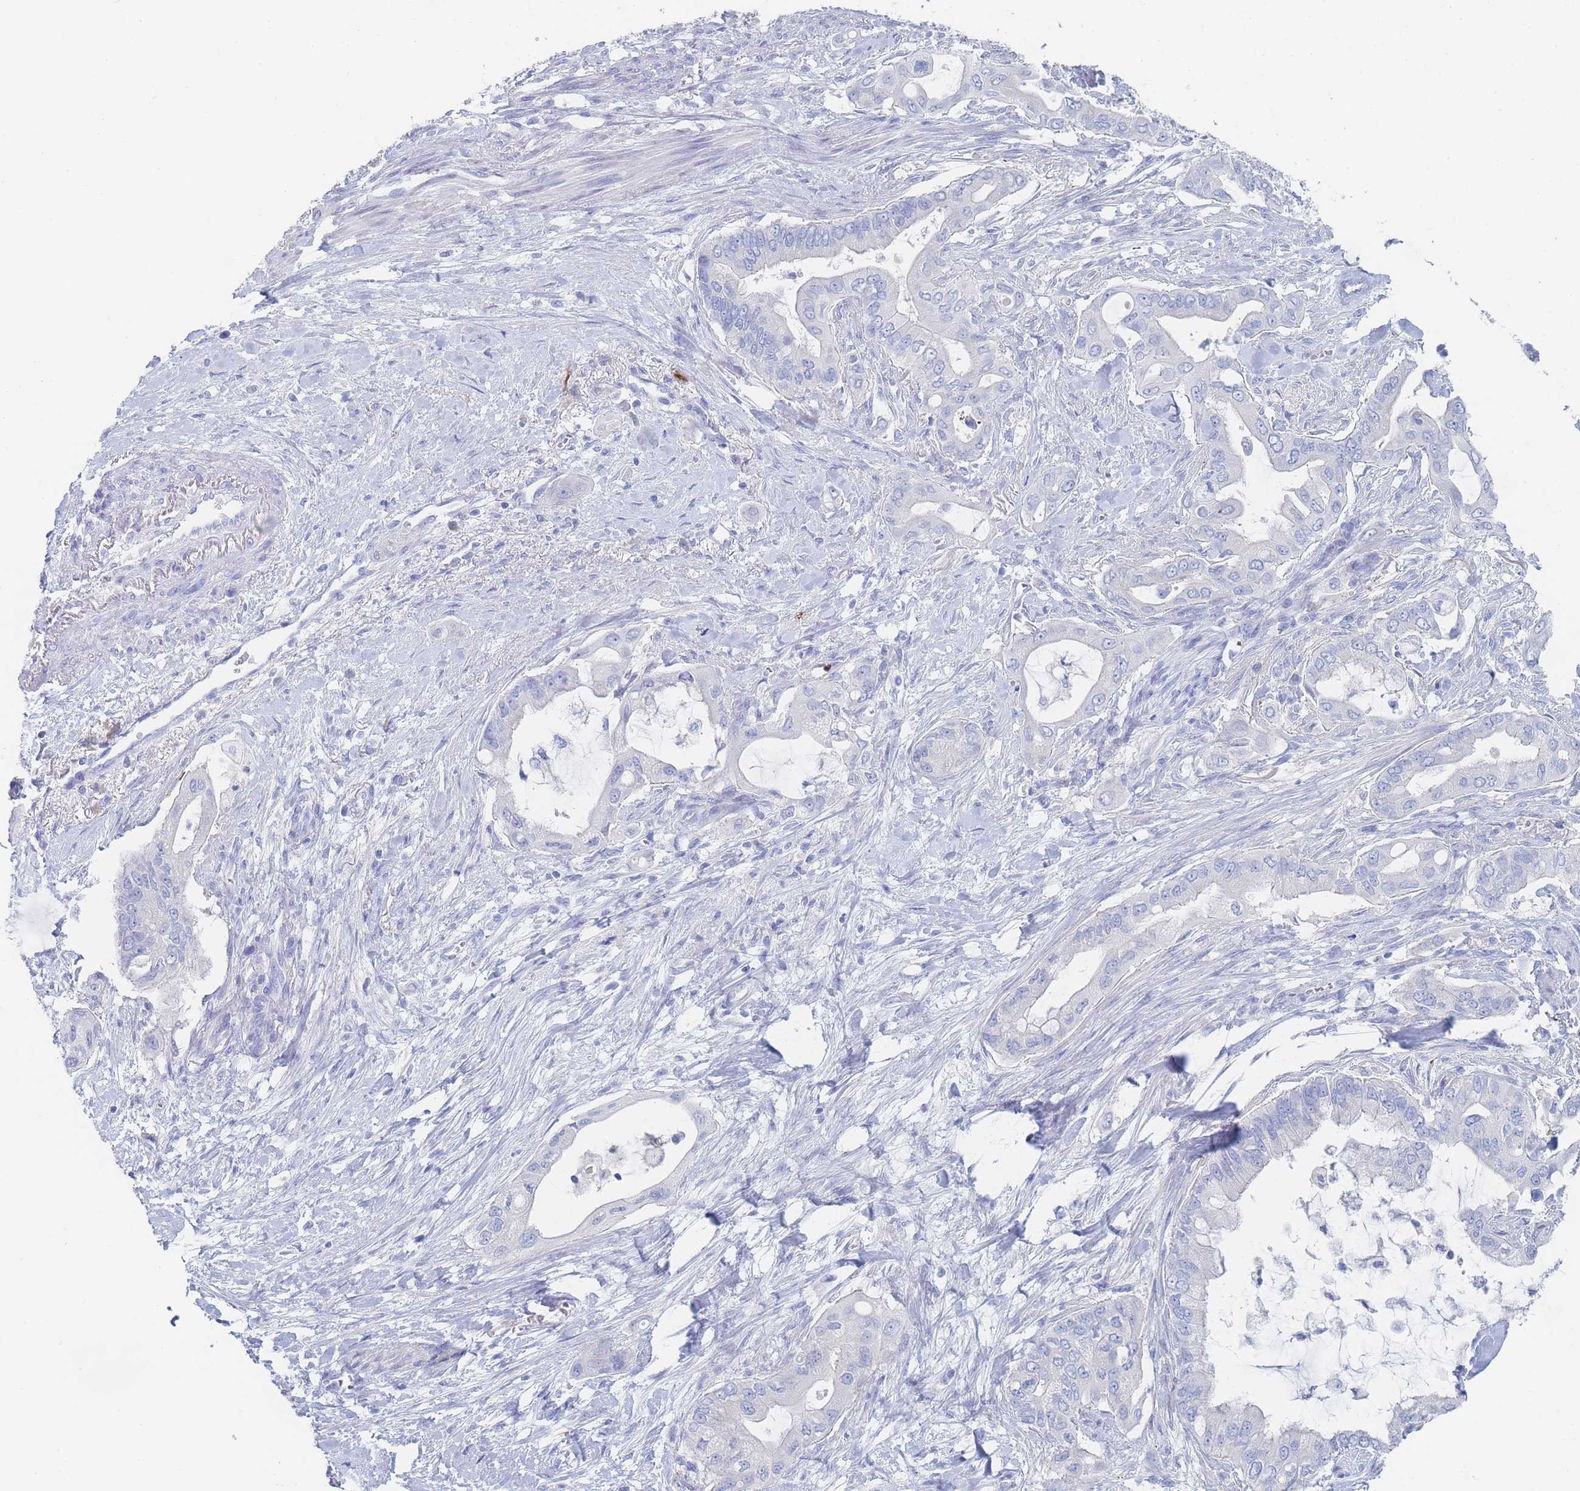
{"staining": {"intensity": "negative", "quantity": "none", "location": "none"}, "tissue": "pancreatic cancer", "cell_type": "Tumor cells", "image_type": "cancer", "snomed": [{"axis": "morphology", "description": "Adenocarcinoma, NOS"}, {"axis": "topography", "description": "Pancreas"}], "caption": "Tumor cells are negative for protein expression in human pancreatic cancer (adenocarcinoma). Brightfield microscopy of IHC stained with DAB (brown) and hematoxylin (blue), captured at high magnification.", "gene": "SLC25A35", "patient": {"sex": "male", "age": 57}}